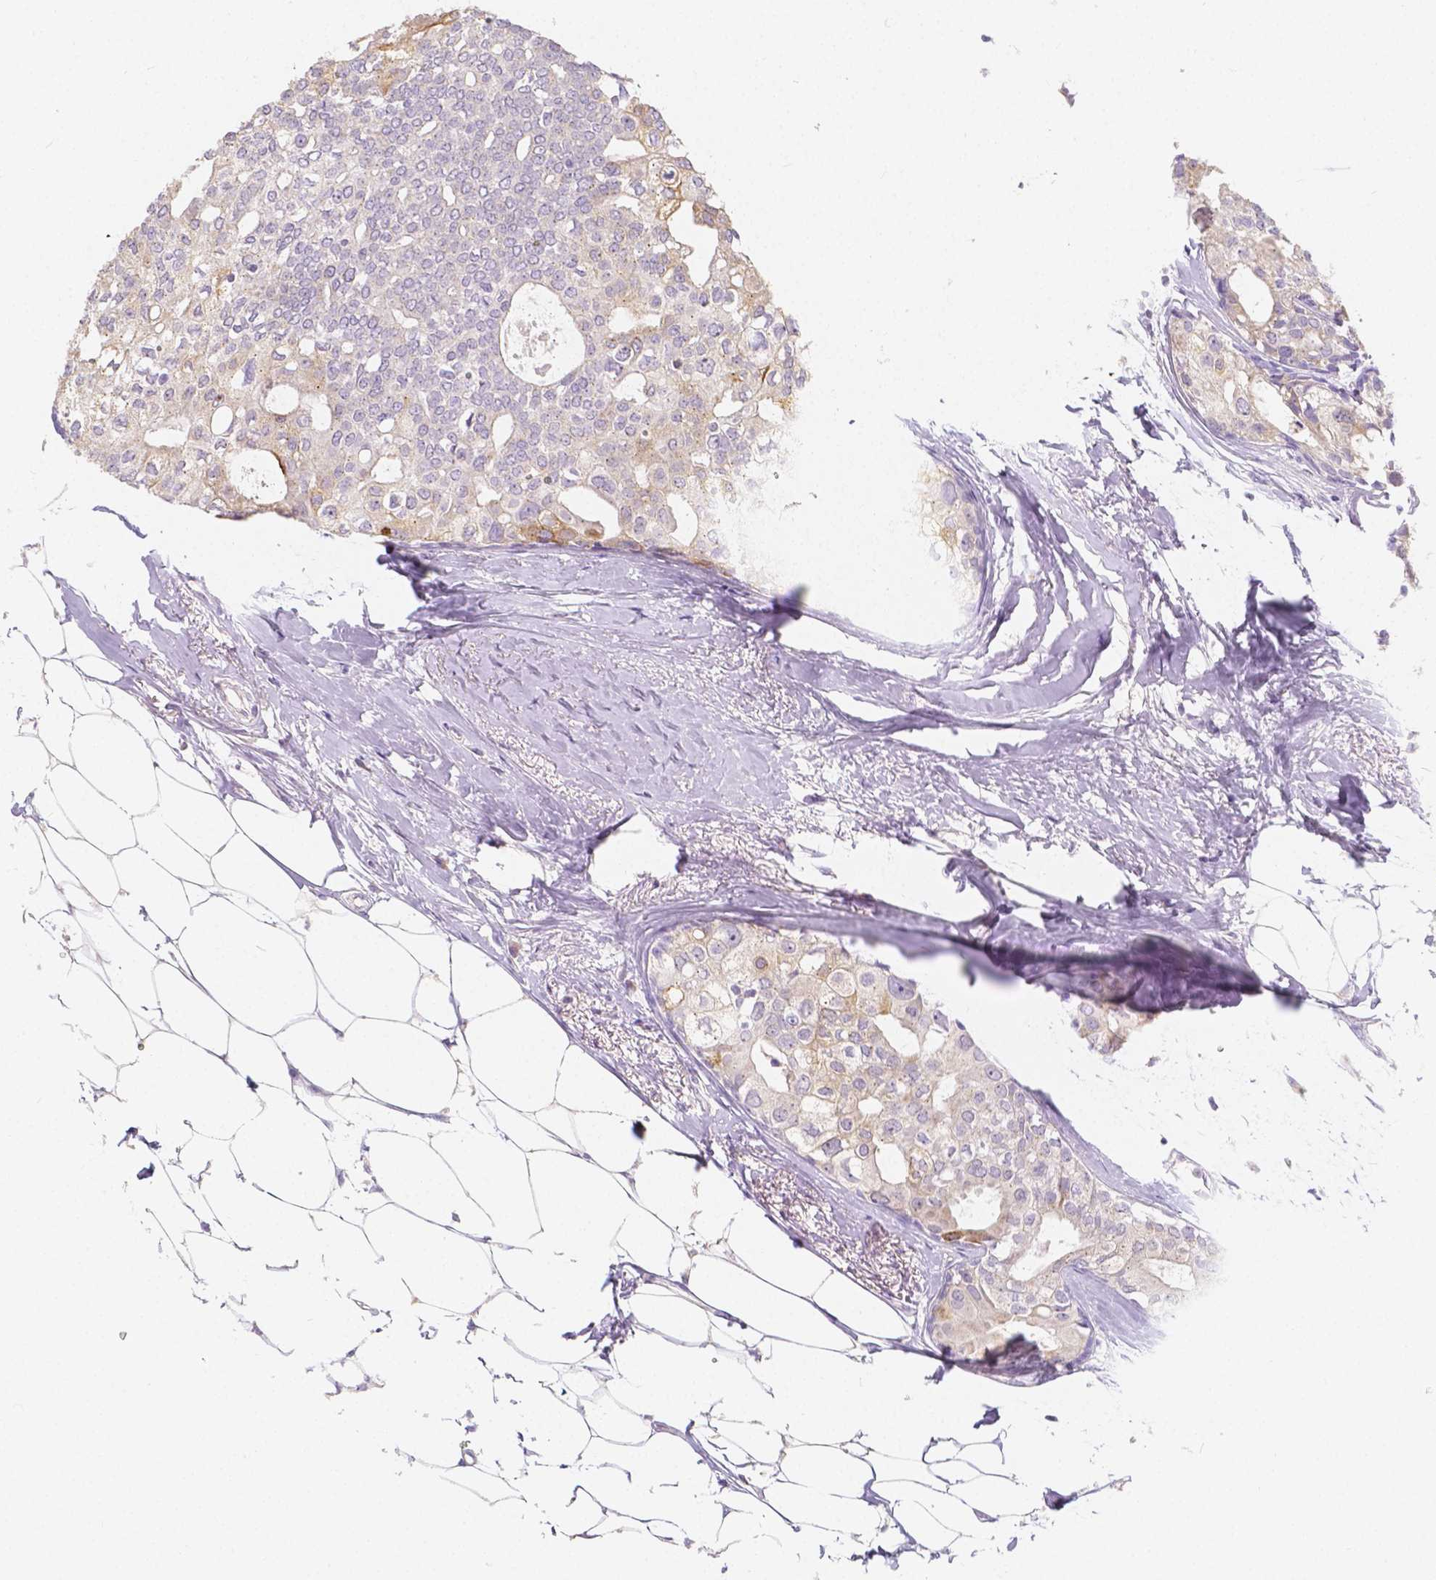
{"staining": {"intensity": "weak", "quantity": "<25%", "location": "cytoplasmic/membranous"}, "tissue": "breast cancer", "cell_type": "Tumor cells", "image_type": "cancer", "snomed": [{"axis": "morphology", "description": "Duct carcinoma"}, {"axis": "topography", "description": "Breast"}], "caption": "Immunohistochemistry (IHC) of human infiltrating ductal carcinoma (breast) demonstrates no positivity in tumor cells. Nuclei are stained in blue.", "gene": "RNF186", "patient": {"sex": "female", "age": 40}}